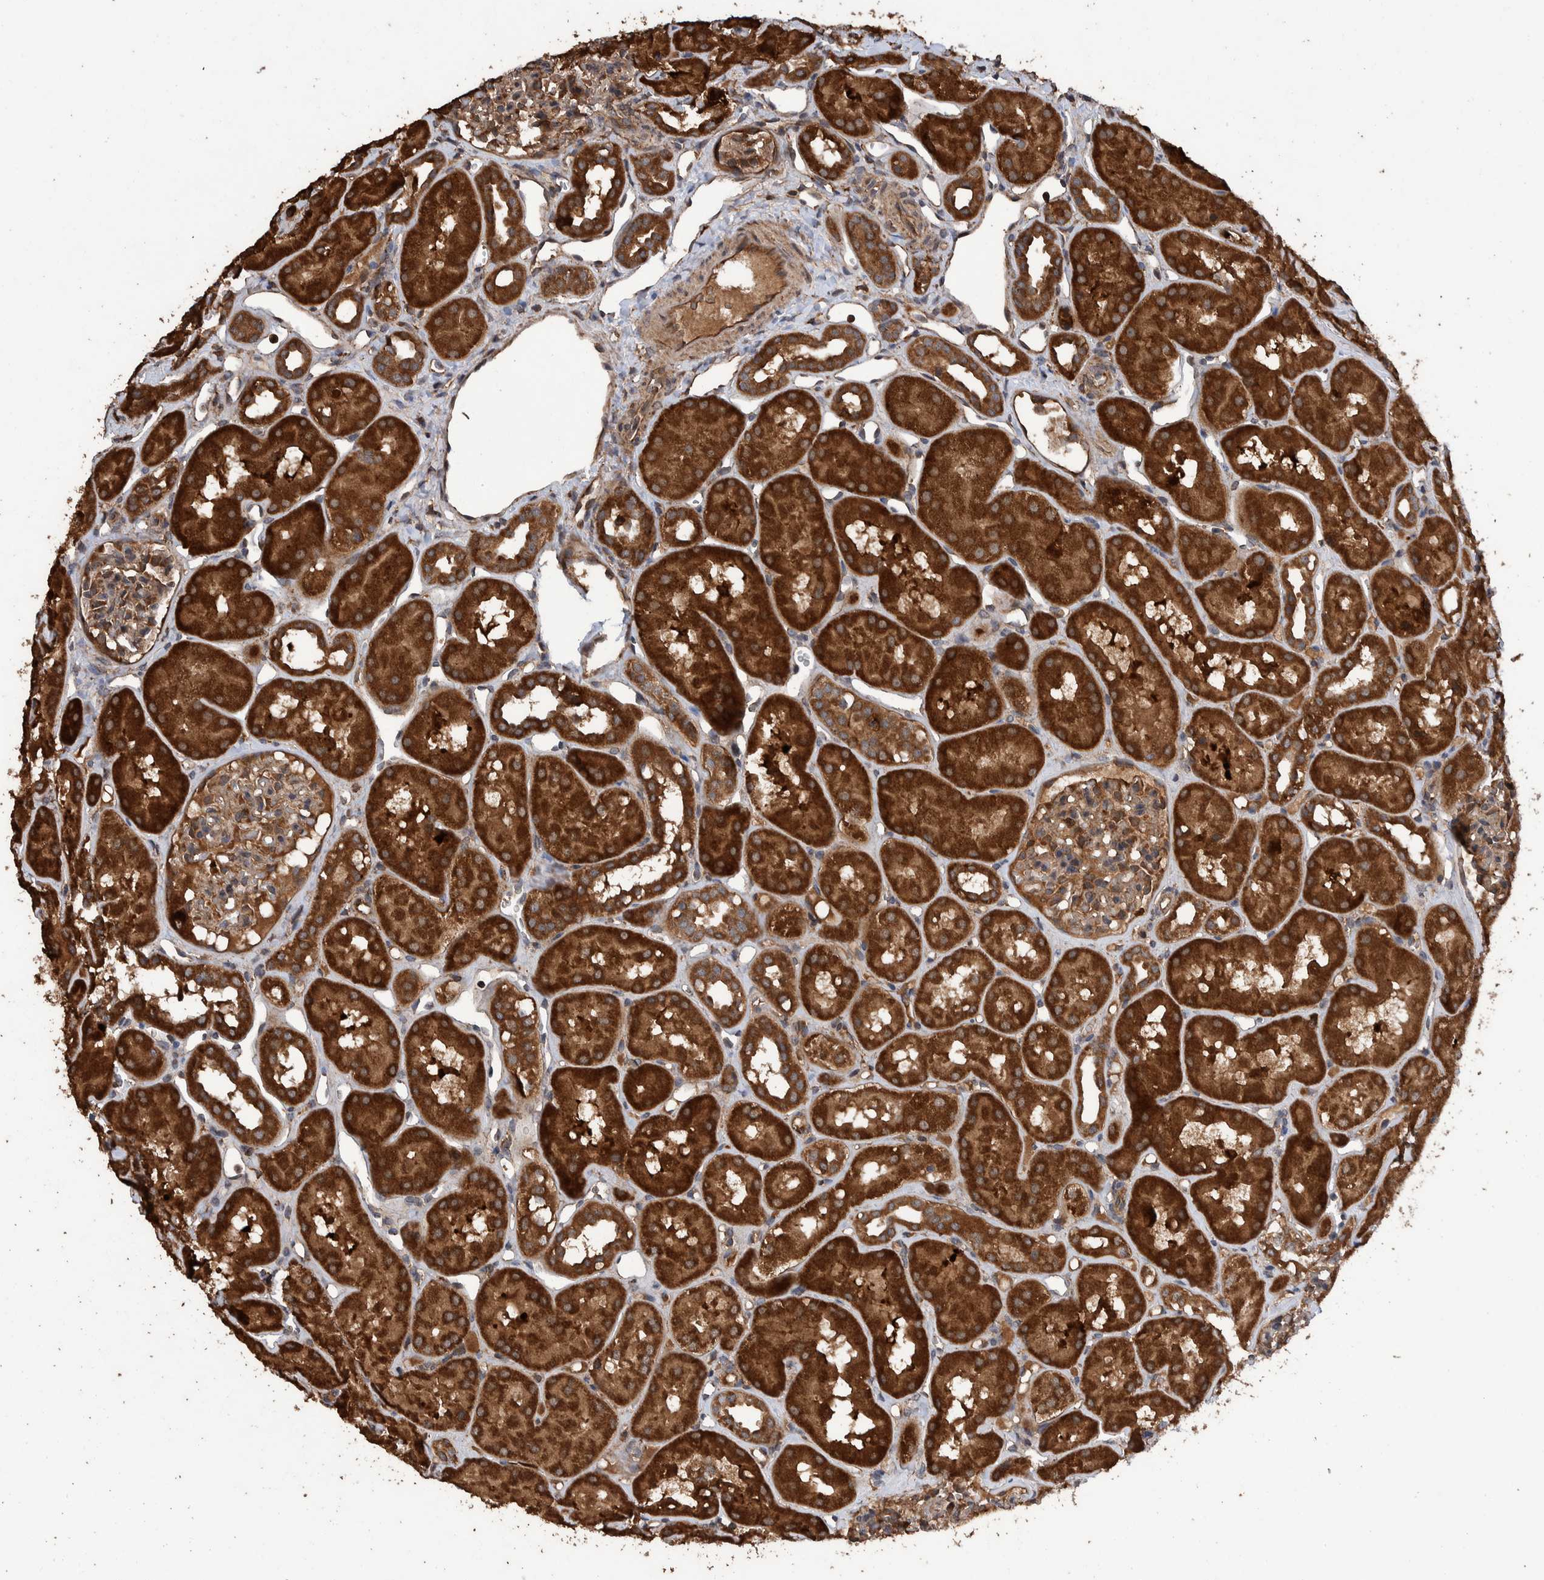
{"staining": {"intensity": "moderate", "quantity": "25%-75%", "location": "cytoplasmic/membranous"}, "tissue": "kidney", "cell_type": "Cells in glomeruli", "image_type": "normal", "snomed": [{"axis": "morphology", "description": "Normal tissue, NOS"}, {"axis": "topography", "description": "Kidney"}], "caption": "A medium amount of moderate cytoplasmic/membranous positivity is seen in about 25%-75% of cells in glomeruli in benign kidney. The staining was performed using DAB (3,3'-diaminobenzidine) to visualize the protein expression in brown, while the nuclei were stained in blue with hematoxylin (Magnification: 20x).", "gene": "ENSG00000251537", "patient": {"sex": "male", "age": 16}}